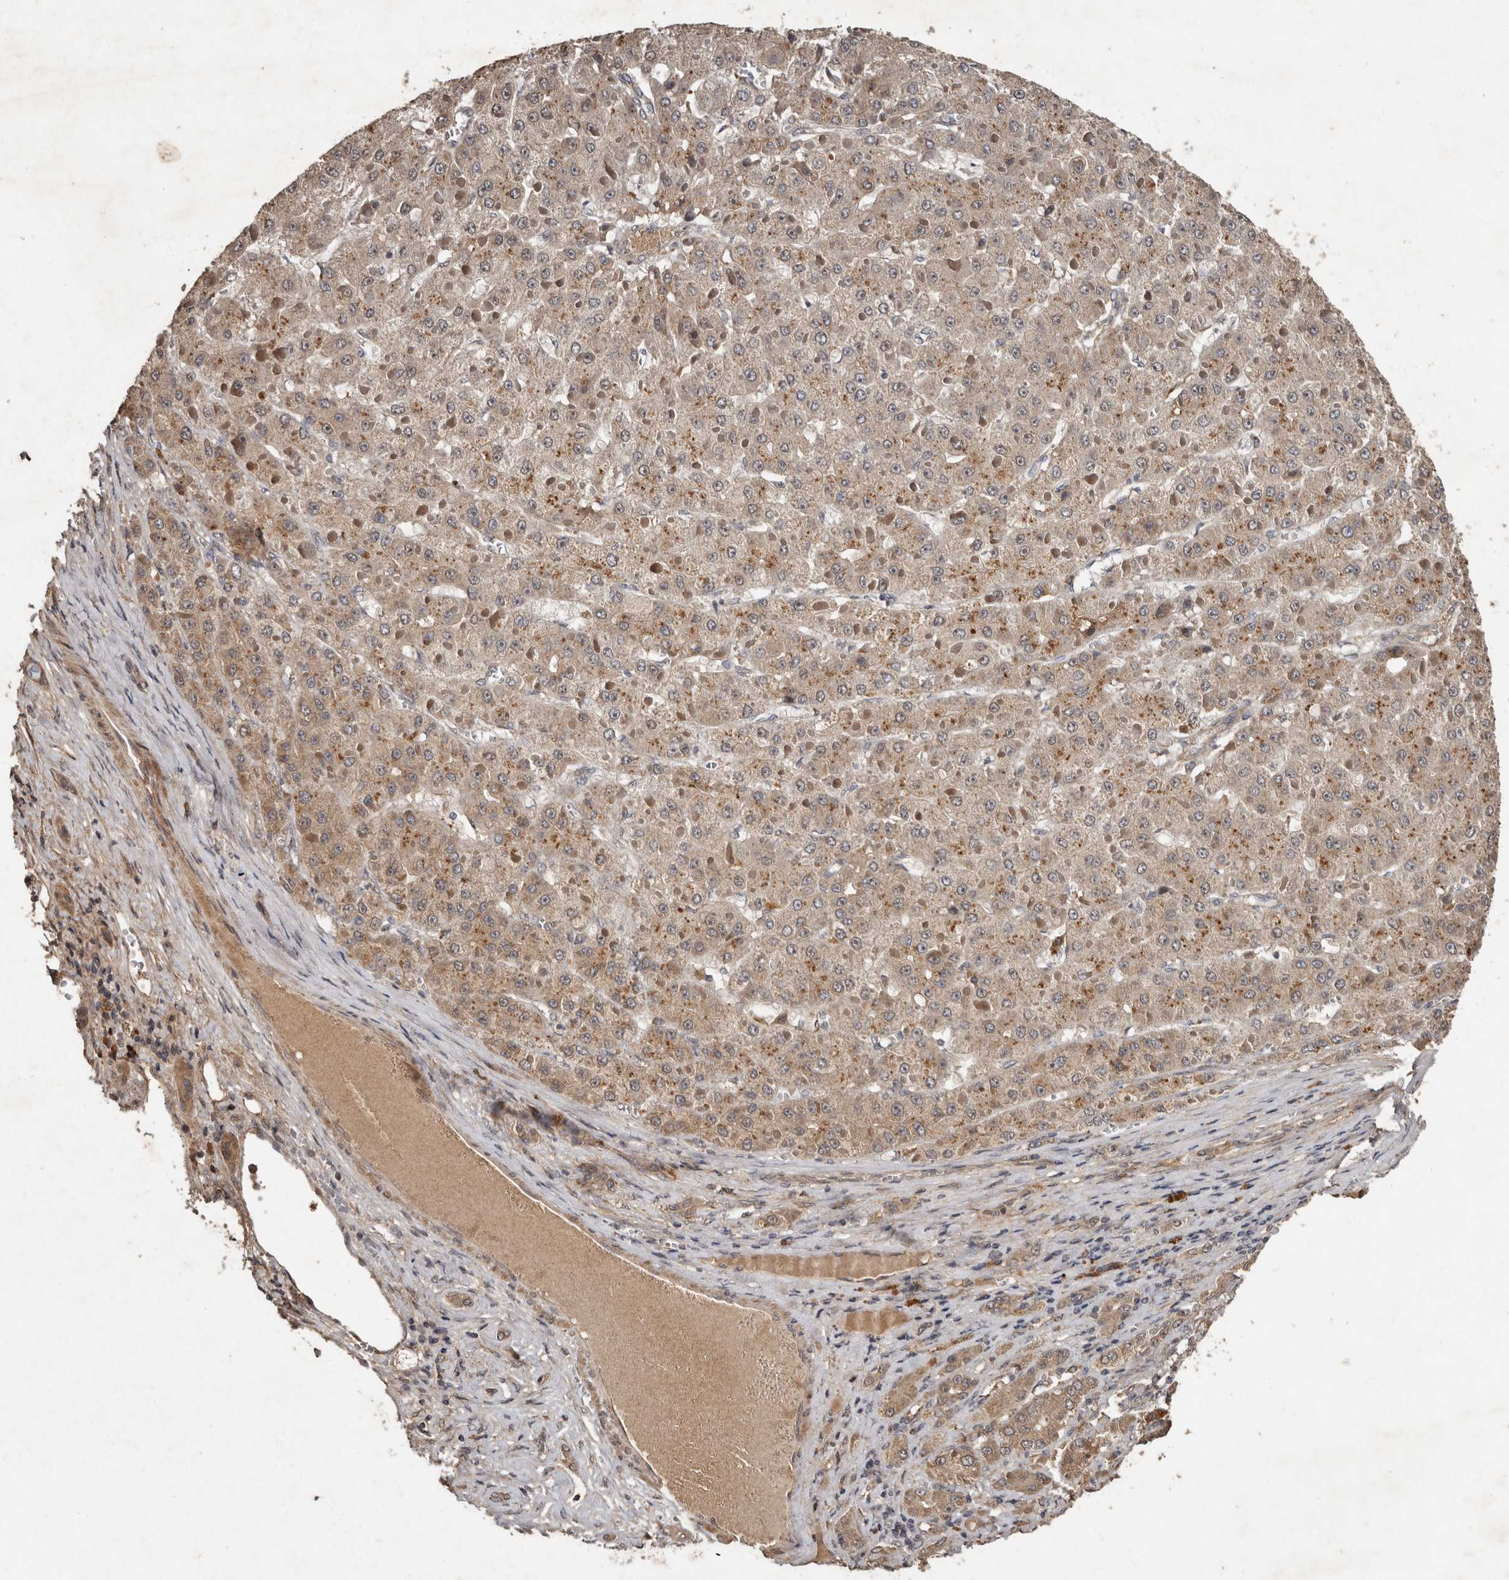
{"staining": {"intensity": "moderate", "quantity": ">75%", "location": "cytoplasmic/membranous"}, "tissue": "liver cancer", "cell_type": "Tumor cells", "image_type": "cancer", "snomed": [{"axis": "morphology", "description": "Carcinoma, Hepatocellular, NOS"}, {"axis": "topography", "description": "Liver"}], "caption": "An immunohistochemistry micrograph of tumor tissue is shown. Protein staining in brown highlights moderate cytoplasmic/membranous positivity in liver cancer within tumor cells. Using DAB (3,3'-diaminobenzidine) (brown) and hematoxylin (blue) stains, captured at high magnification using brightfield microscopy.", "gene": "KIF26B", "patient": {"sex": "female", "age": 73}}